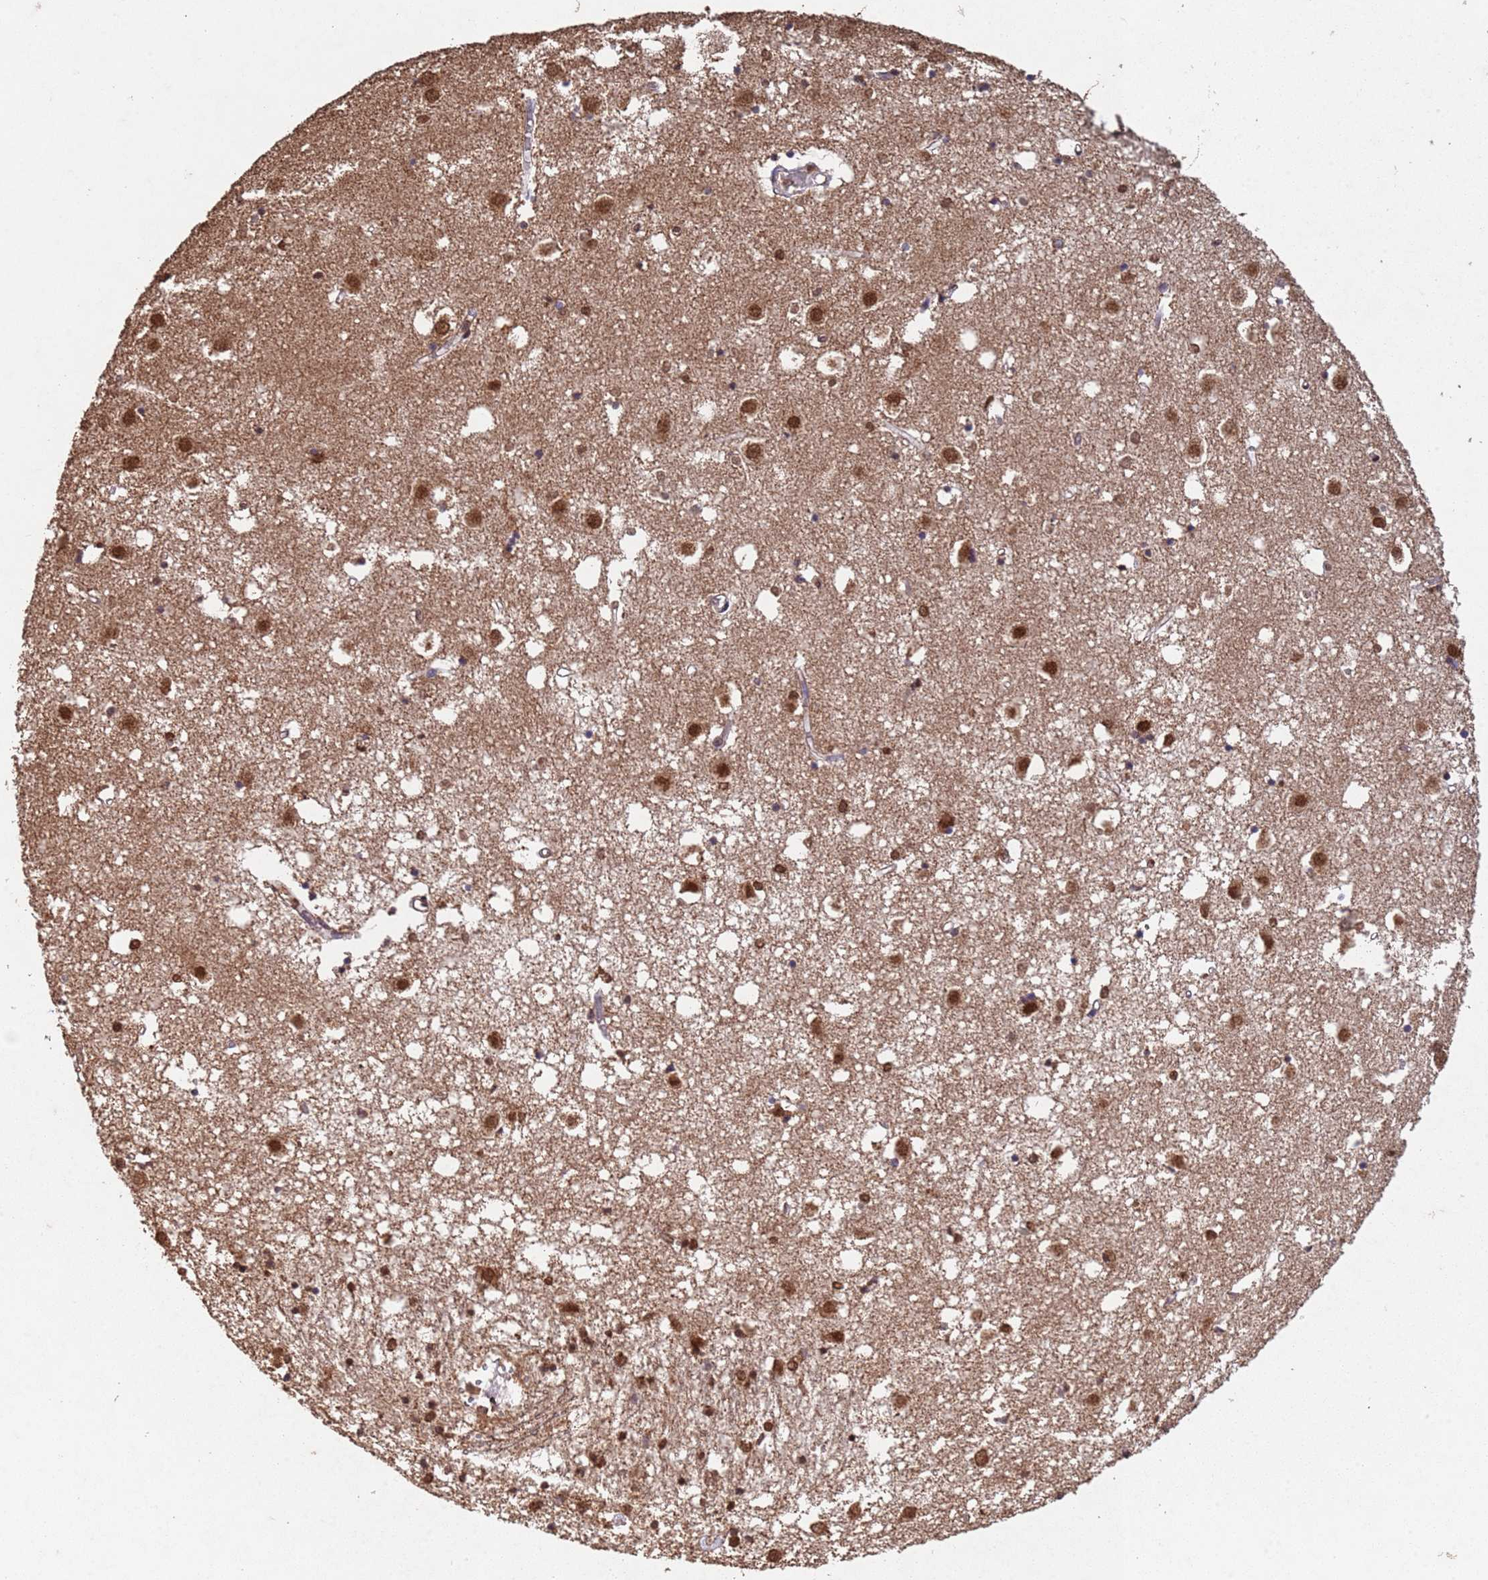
{"staining": {"intensity": "moderate", "quantity": ">75%", "location": "nuclear"}, "tissue": "caudate", "cell_type": "Glial cells", "image_type": "normal", "snomed": [{"axis": "morphology", "description": "Normal tissue, NOS"}, {"axis": "topography", "description": "Lateral ventricle wall"}], "caption": "The immunohistochemical stain labels moderate nuclear positivity in glial cells of normal caudate. (DAB (3,3'-diaminobenzidine) = brown stain, brightfield microscopy at high magnification).", "gene": "HDAC10", "patient": {"sex": "male", "age": 70}}